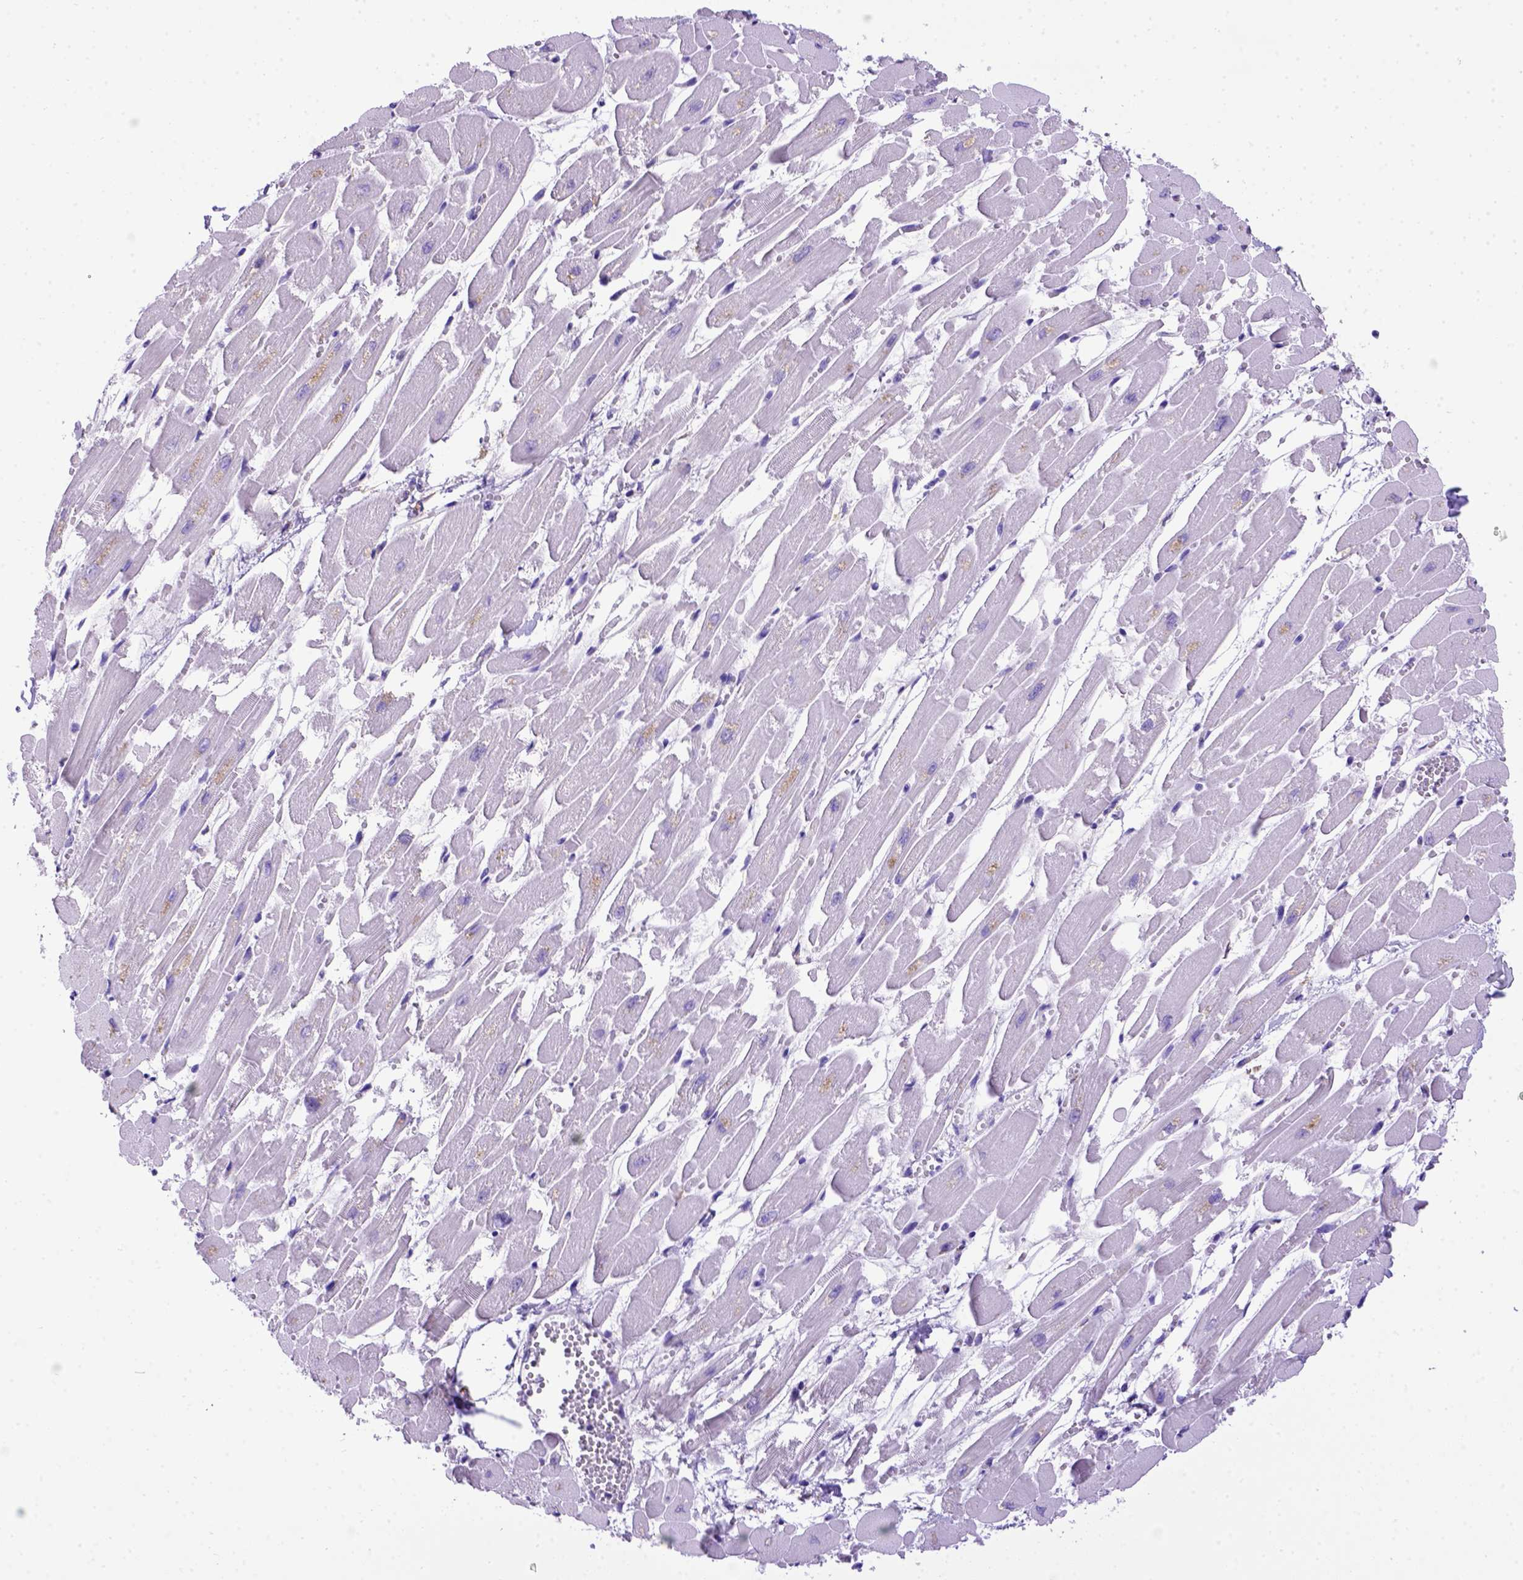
{"staining": {"intensity": "negative", "quantity": "none", "location": "none"}, "tissue": "heart muscle", "cell_type": "Cardiomyocytes", "image_type": "normal", "snomed": [{"axis": "morphology", "description": "Normal tissue, NOS"}, {"axis": "topography", "description": "Heart"}], "caption": "IHC of unremarkable heart muscle shows no positivity in cardiomyocytes.", "gene": "PTGES", "patient": {"sex": "female", "age": 52}}